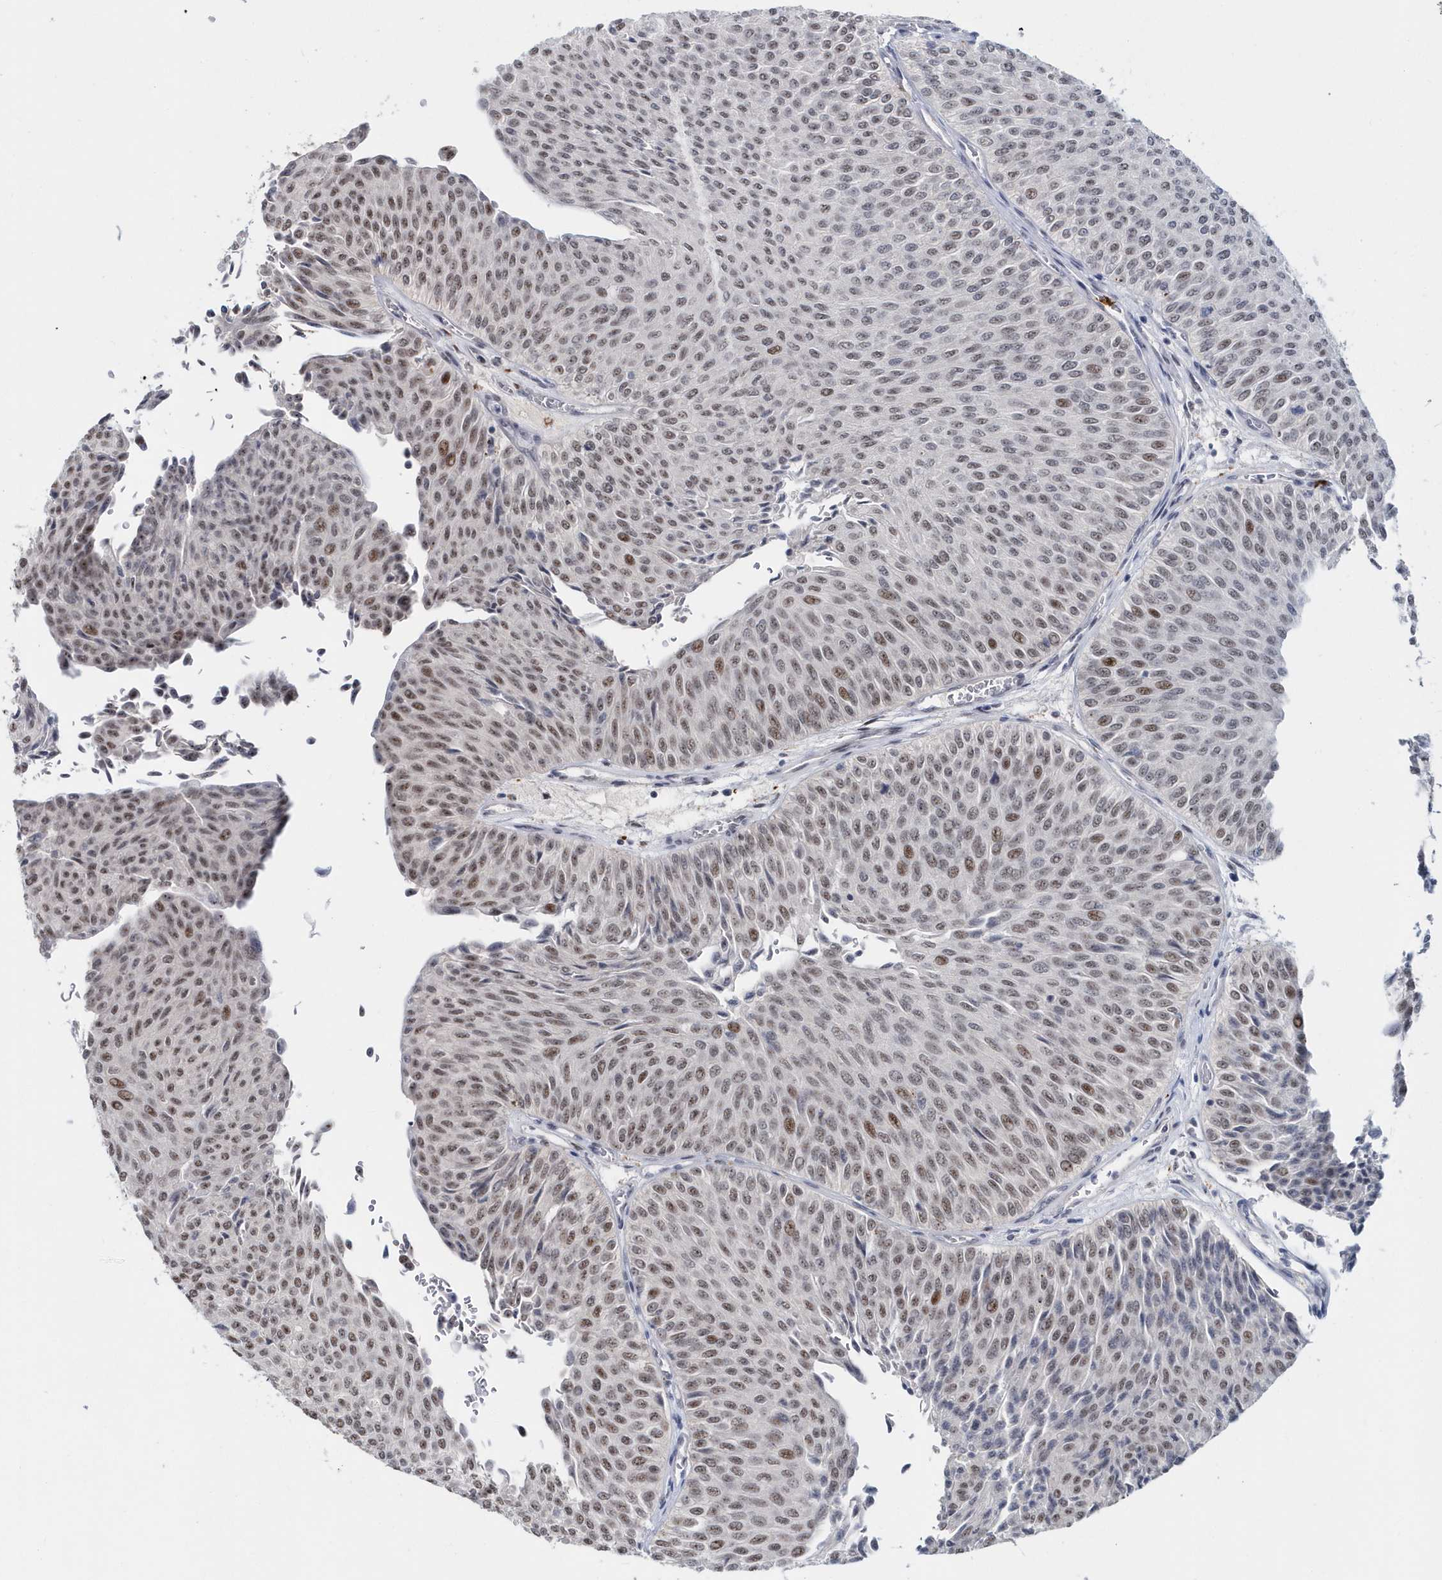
{"staining": {"intensity": "moderate", "quantity": "25%-75%", "location": "nuclear"}, "tissue": "urothelial cancer", "cell_type": "Tumor cells", "image_type": "cancer", "snomed": [{"axis": "morphology", "description": "Urothelial carcinoma, Low grade"}, {"axis": "topography", "description": "Urinary bladder"}], "caption": "There is medium levels of moderate nuclear expression in tumor cells of urothelial cancer, as demonstrated by immunohistochemical staining (brown color).", "gene": "ASCL4", "patient": {"sex": "male", "age": 78}}